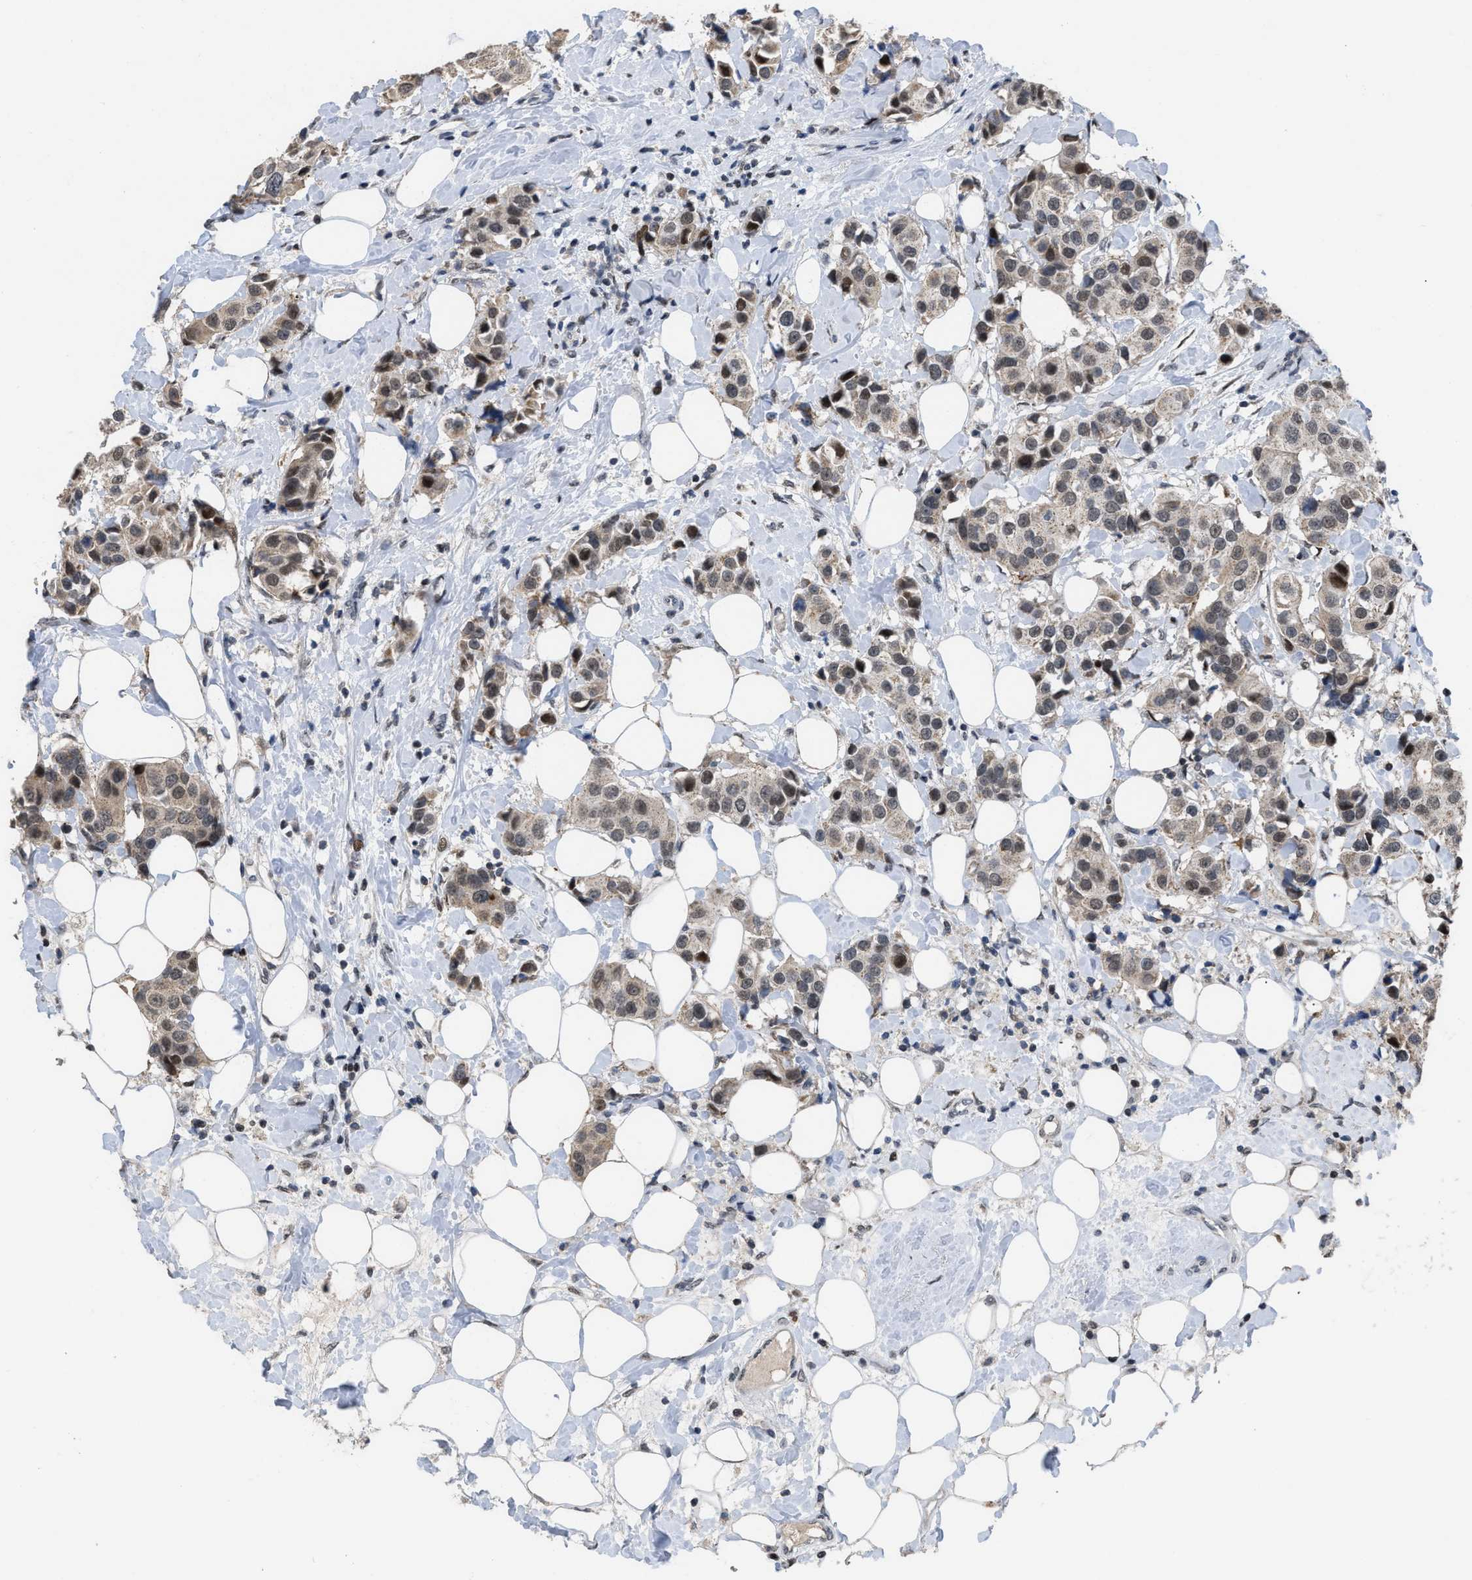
{"staining": {"intensity": "weak", "quantity": ">75%", "location": "cytoplasmic/membranous,nuclear"}, "tissue": "breast cancer", "cell_type": "Tumor cells", "image_type": "cancer", "snomed": [{"axis": "morphology", "description": "Normal tissue, NOS"}, {"axis": "morphology", "description": "Duct carcinoma"}, {"axis": "topography", "description": "Breast"}], "caption": "Immunohistochemistry (IHC) photomicrograph of neoplastic tissue: breast cancer (intraductal carcinoma) stained using IHC reveals low levels of weak protein expression localized specifically in the cytoplasmic/membranous and nuclear of tumor cells, appearing as a cytoplasmic/membranous and nuclear brown color.", "gene": "SETDB1", "patient": {"sex": "female", "age": 39}}